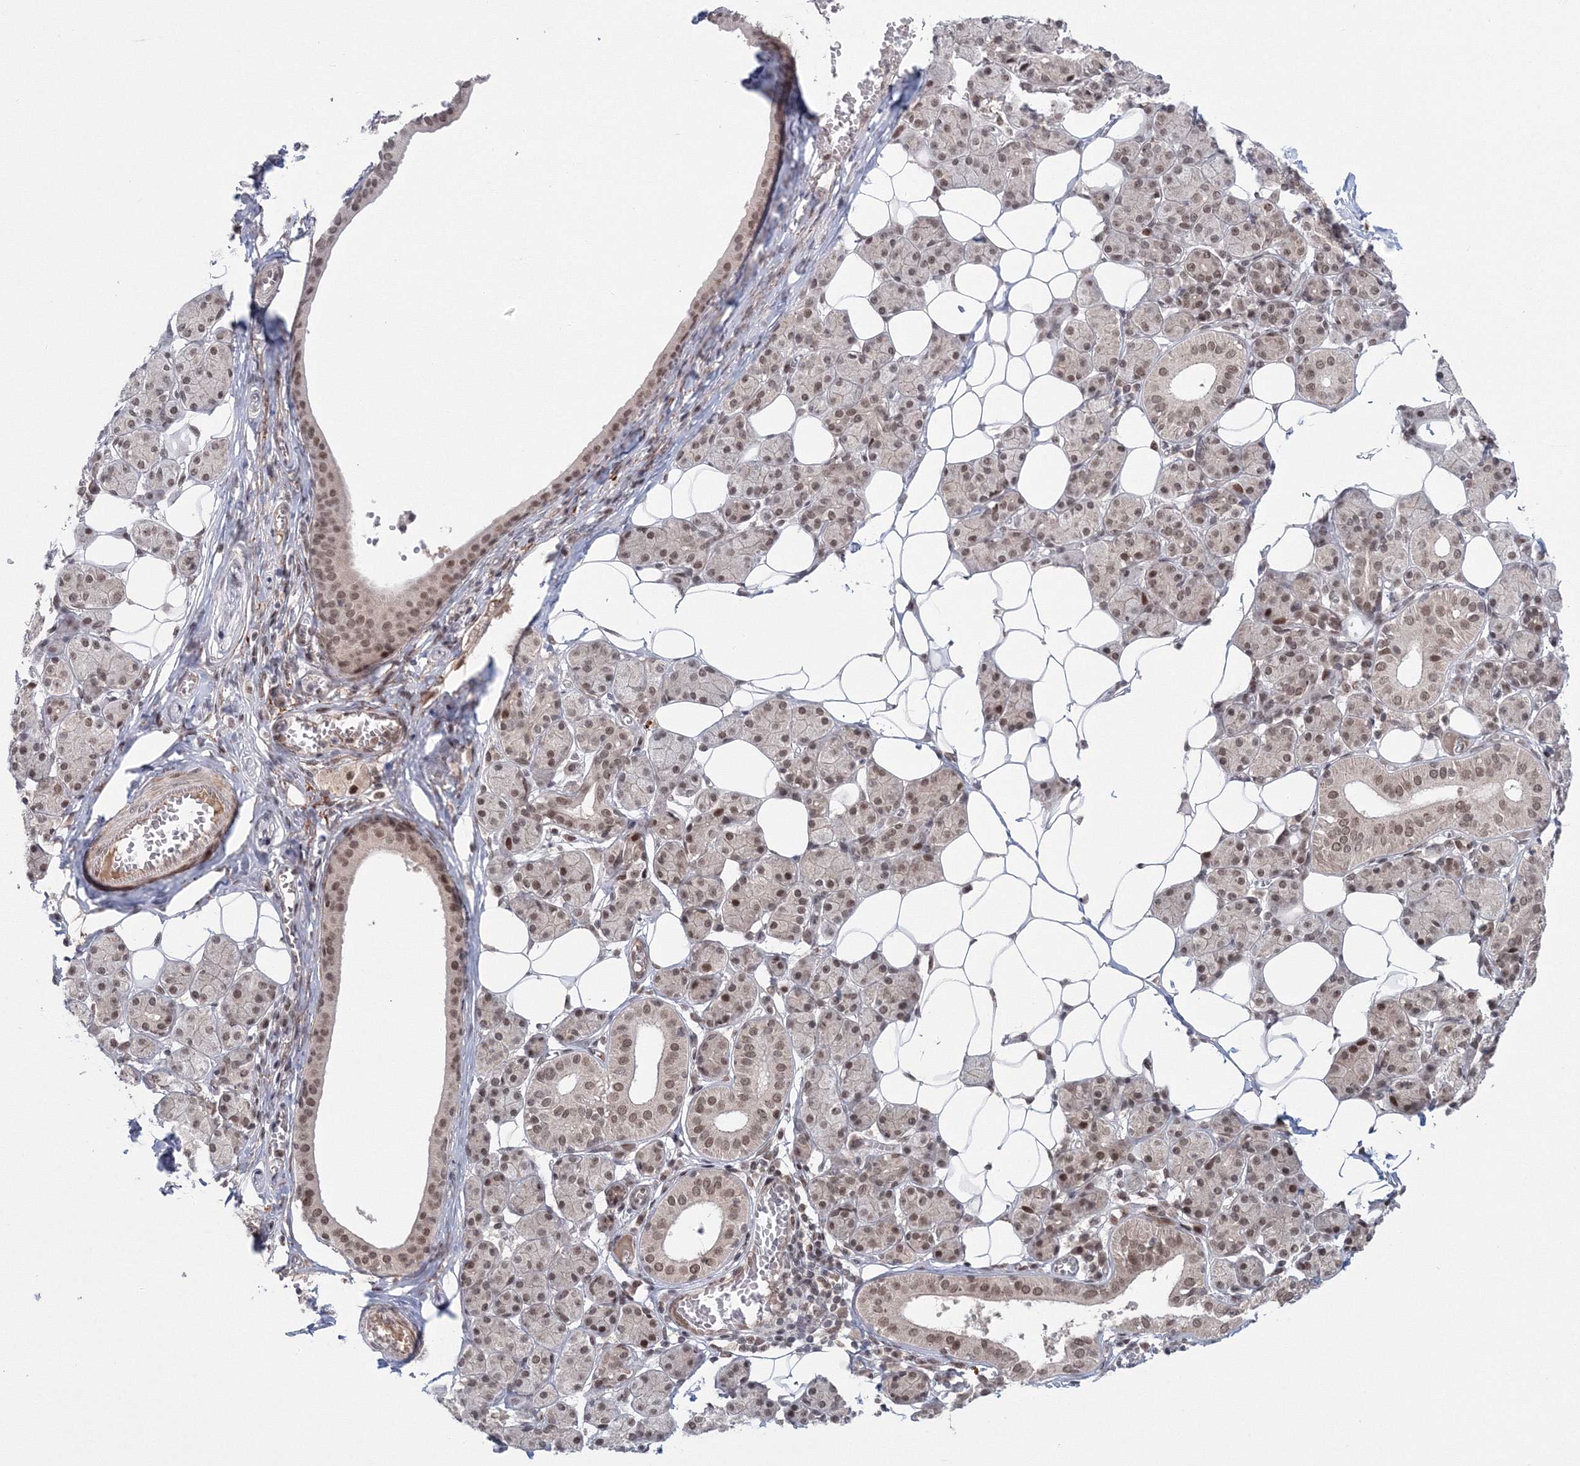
{"staining": {"intensity": "moderate", "quantity": "25%-75%", "location": "cytoplasmic/membranous,nuclear"}, "tissue": "salivary gland", "cell_type": "Glandular cells", "image_type": "normal", "snomed": [{"axis": "morphology", "description": "Normal tissue, NOS"}, {"axis": "topography", "description": "Salivary gland"}], "caption": "IHC of unremarkable salivary gland shows medium levels of moderate cytoplasmic/membranous,nuclear expression in approximately 25%-75% of glandular cells. The protein is shown in brown color, while the nuclei are stained blue.", "gene": "NOA1", "patient": {"sex": "female", "age": 33}}